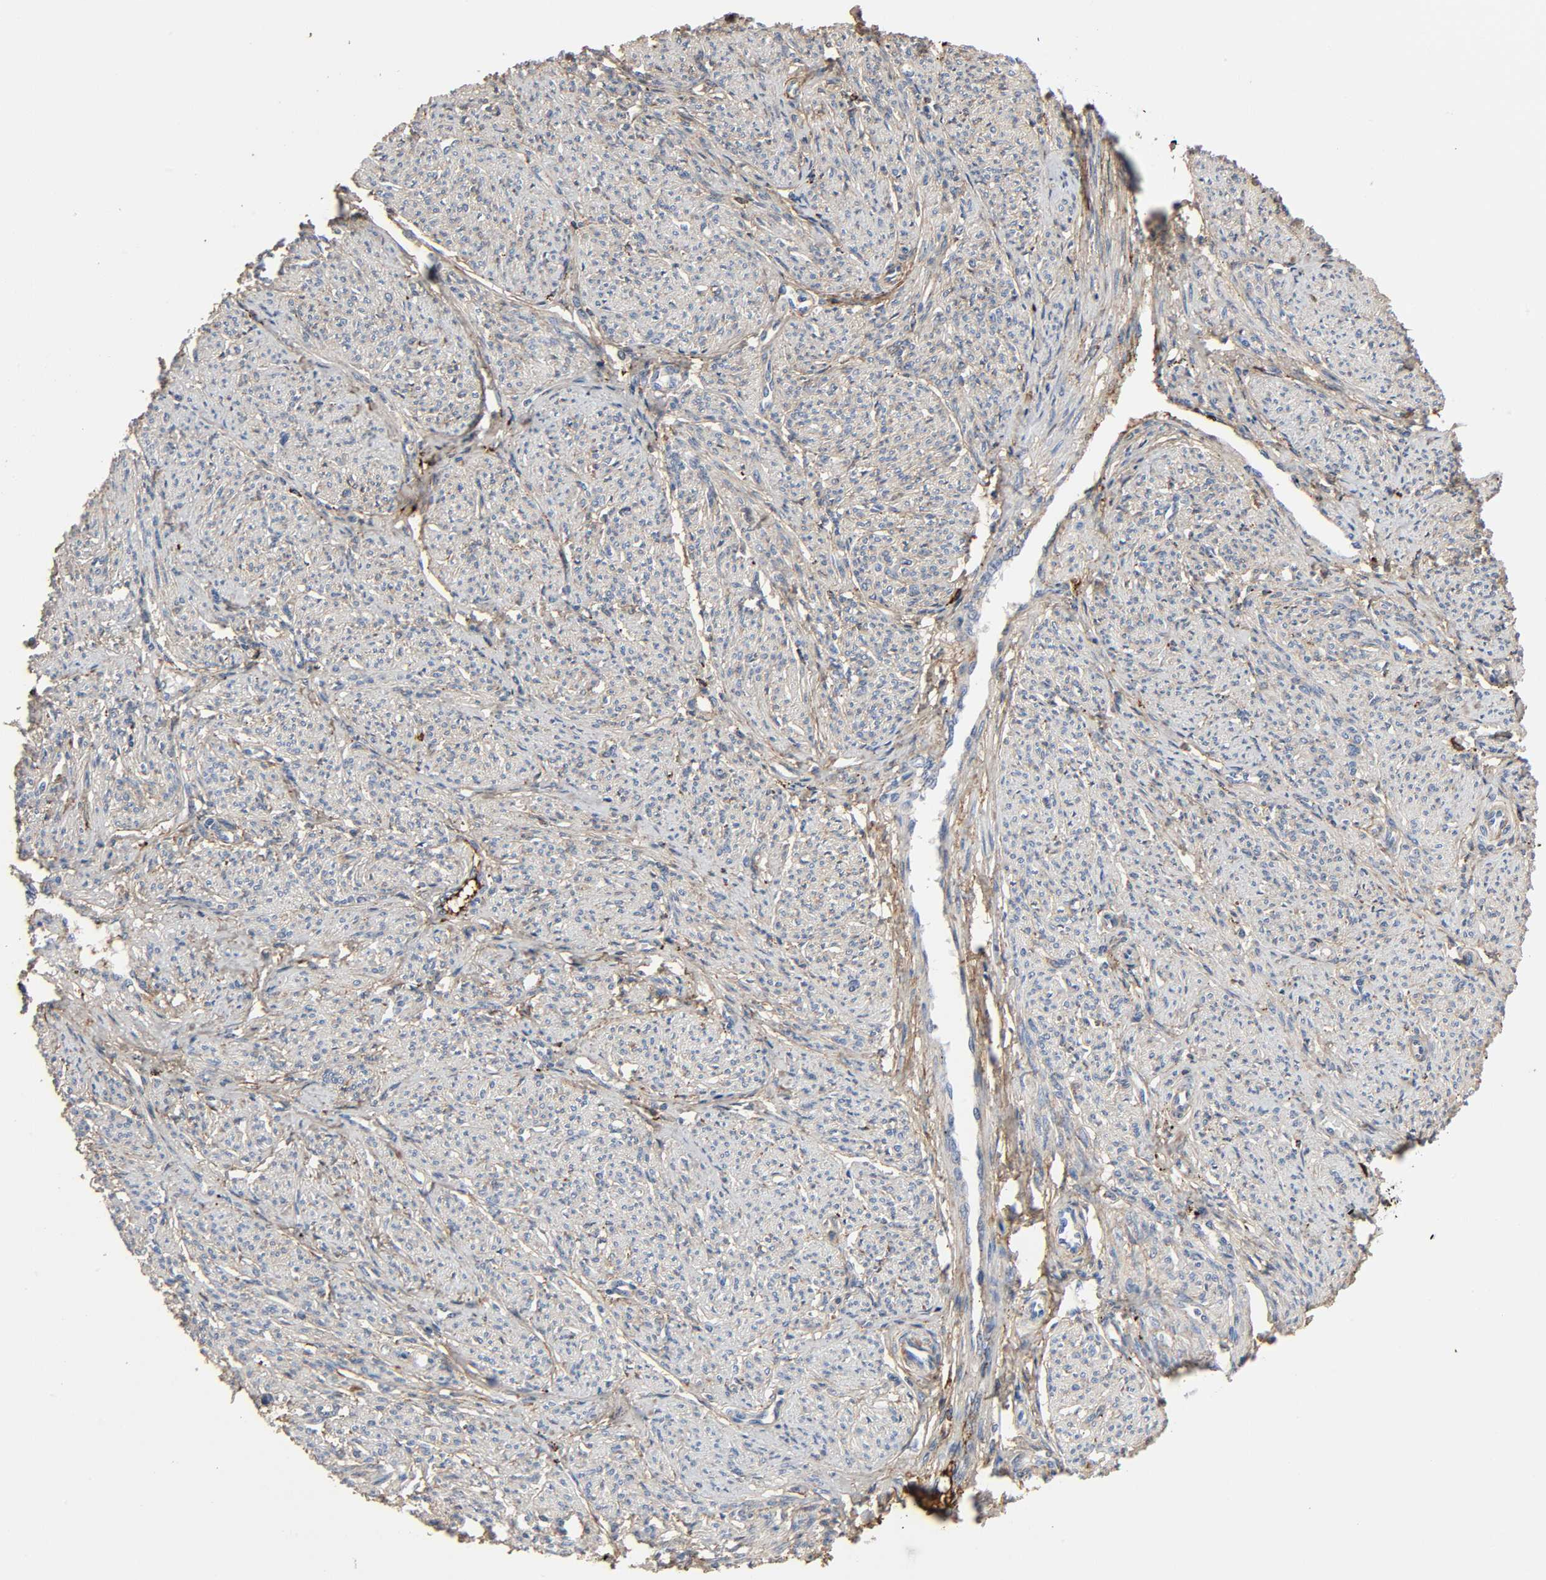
{"staining": {"intensity": "weak", "quantity": "25%-75%", "location": "cytoplasmic/membranous"}, "tissue": "smooth muscle", "cell_type": "Smooth muscle cells", "image_type": "normal", "snomed": [{"axis": "morphology", "description": "Normal tissue, NOS"}, {"axis": "topography", "description": "Smooth muscle"}], "caption": "Immunohistochemical staining of unremarkable human smooth muscle reveals weak cytoplasmic/membranous protein expression in about 25%-75% of smooth muscle cells. (Brightfield microscopy of DAB IHC at high magnification).", "gene": "C3", "patient": {"sex": "female", "age": 65}}